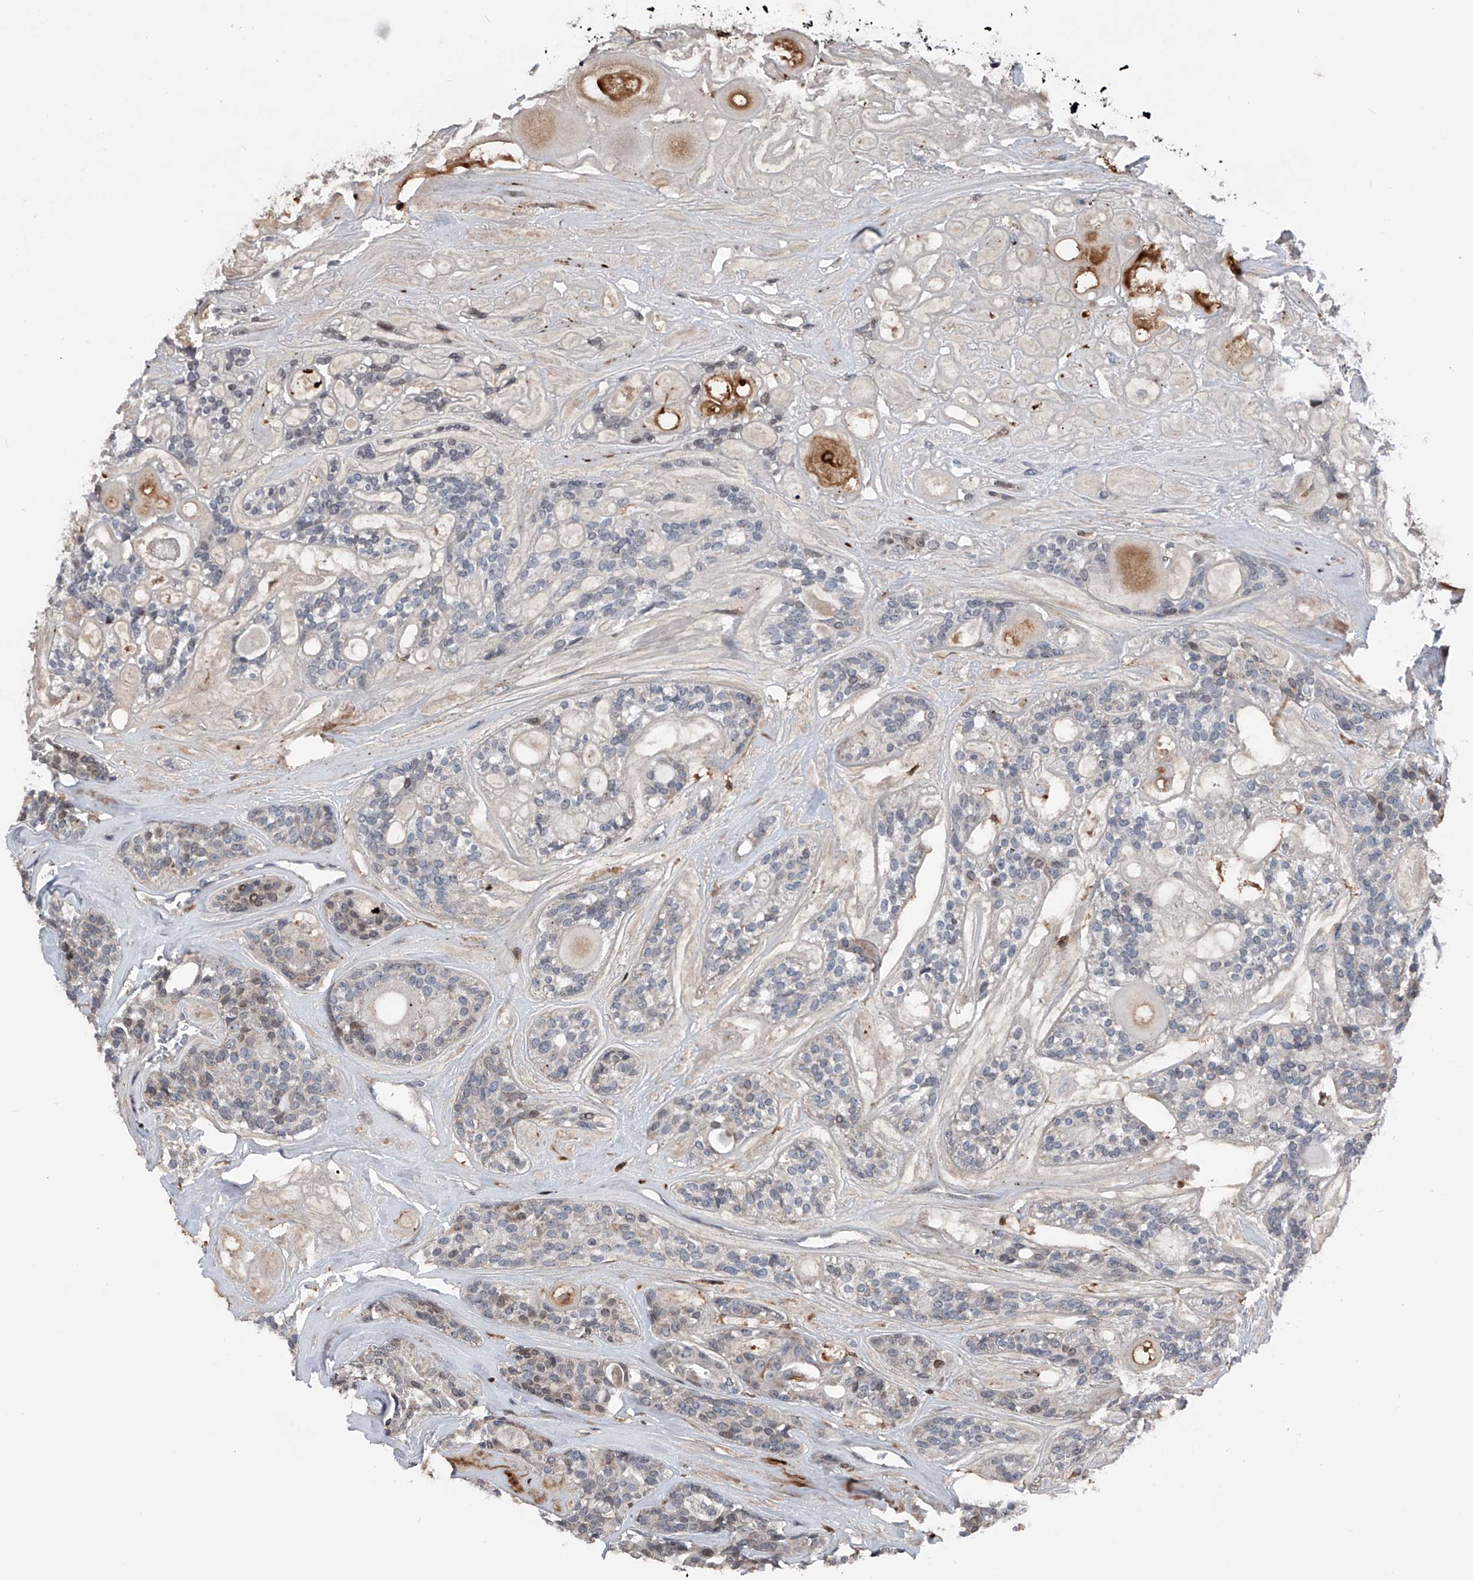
{"staining": {"intensity": "weak", "quantity": "<25%", "location": "nuclear"}, "tissue": "head and neck cancer", "cell_type": "Tumor cells", "image_type": "cancer", "snomed": [{"axis": "morphology", "description": "Adenocarcinoma, NOS"}, {"axis": "topography", "description": "Head-Neck"}], "caption": "DAB immunohistochemical staining of human head and neck cancer (adenocarcinoma) exhibits no significant staining in tumor cells.", "gene": "DST", "patient": {"sex": "male", "age": 66}}